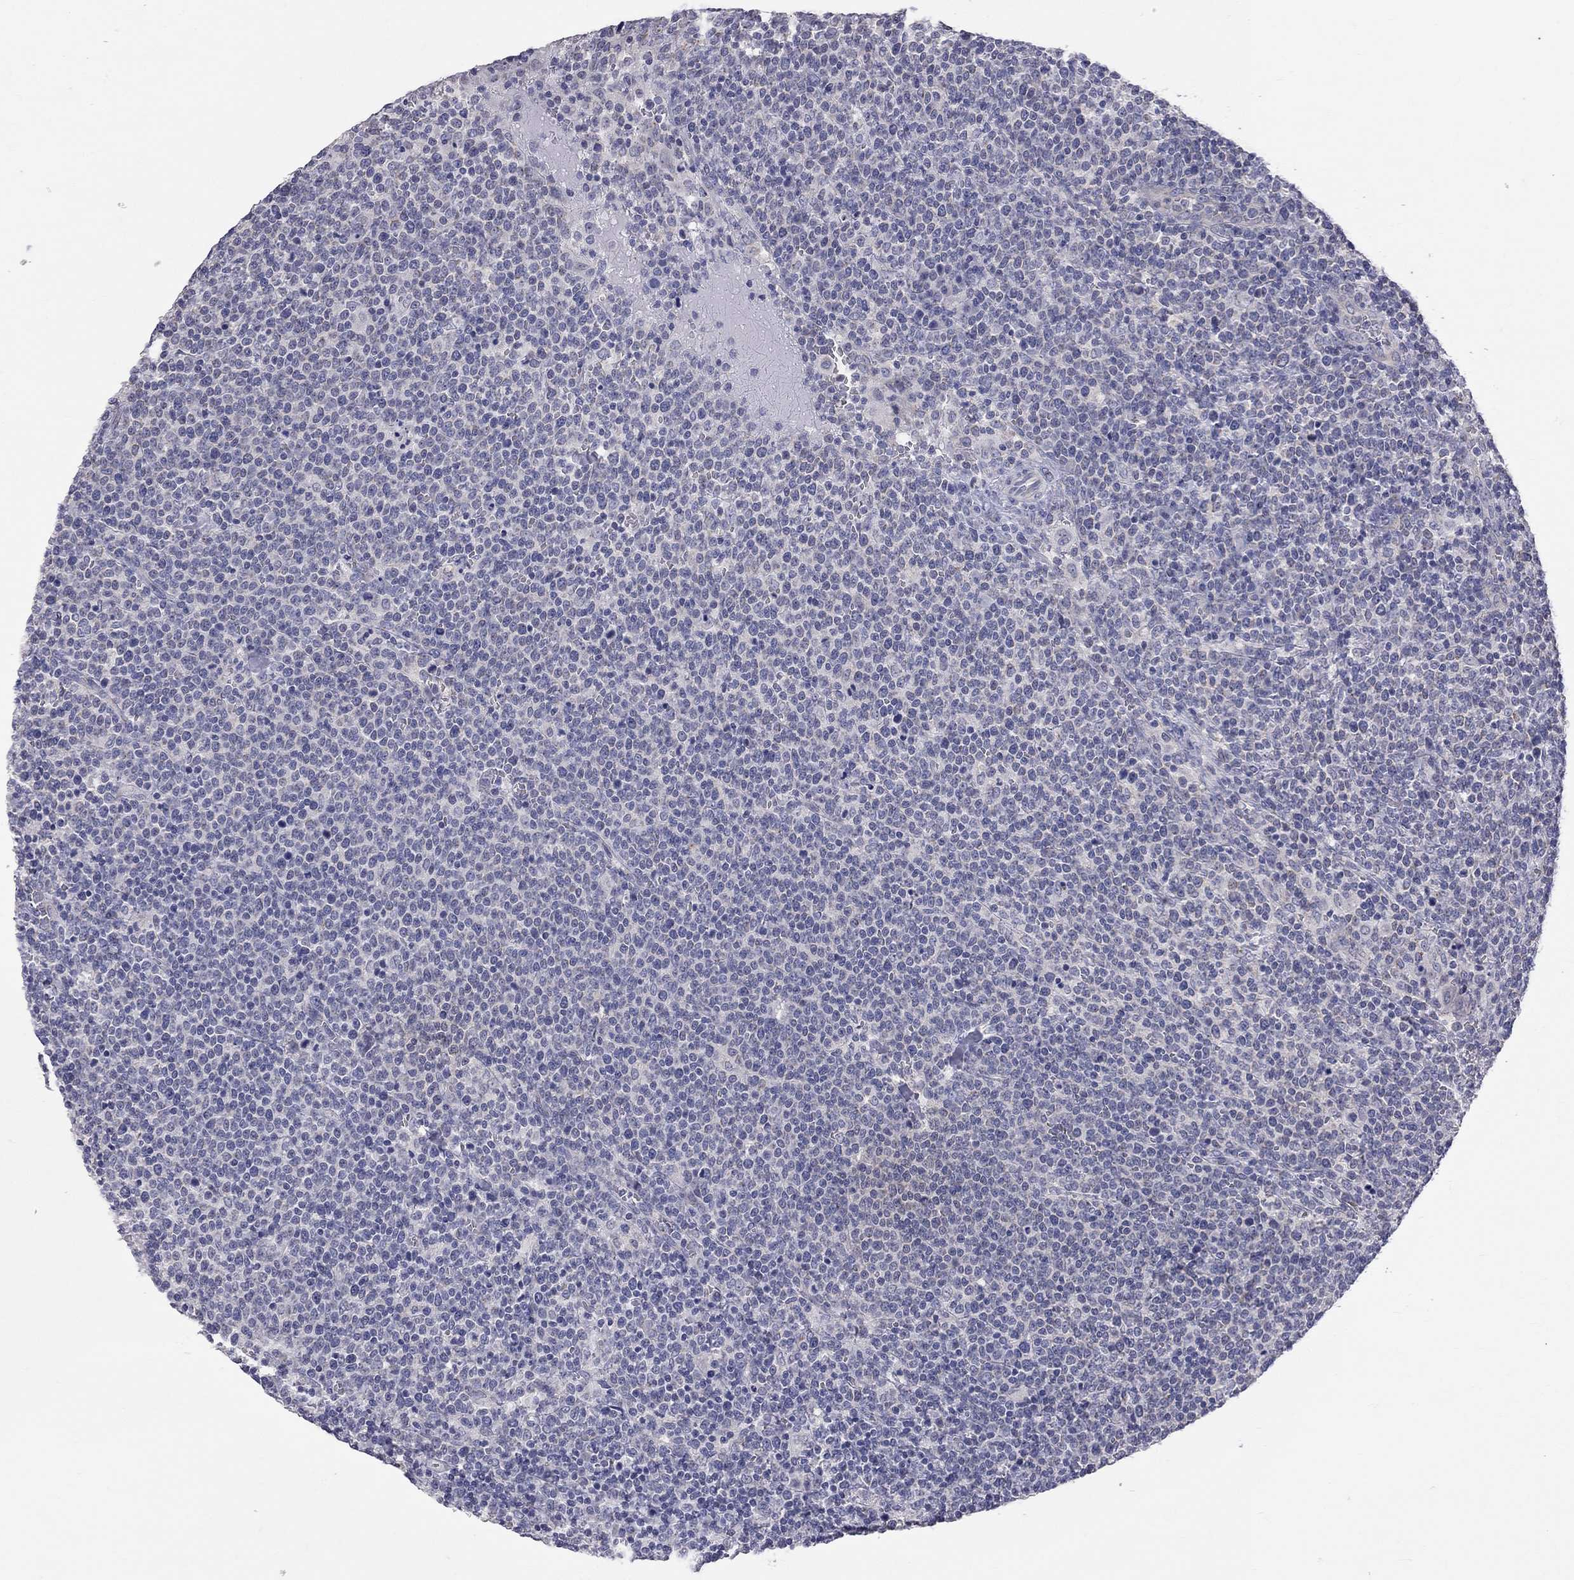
{"staining": {"intensity": "negative", "quantity": "none", "location": "none"}, "tissue": "lymphoma", "cell_type": "Tumor cells", "image_type": "cancer", "snomed": [{"axis": "morphology", "description": "Malignant lymphoma, non-Hodgkin's type, High grade"}, {"axis": "topography", "description": "Lymph node"}], "caption": "This is an immunohistochemistry image of lymphoma. There is no positivity in tumor cells.", "gene": "OPRK1", "patient": {"sex": "male", "age": 61}}